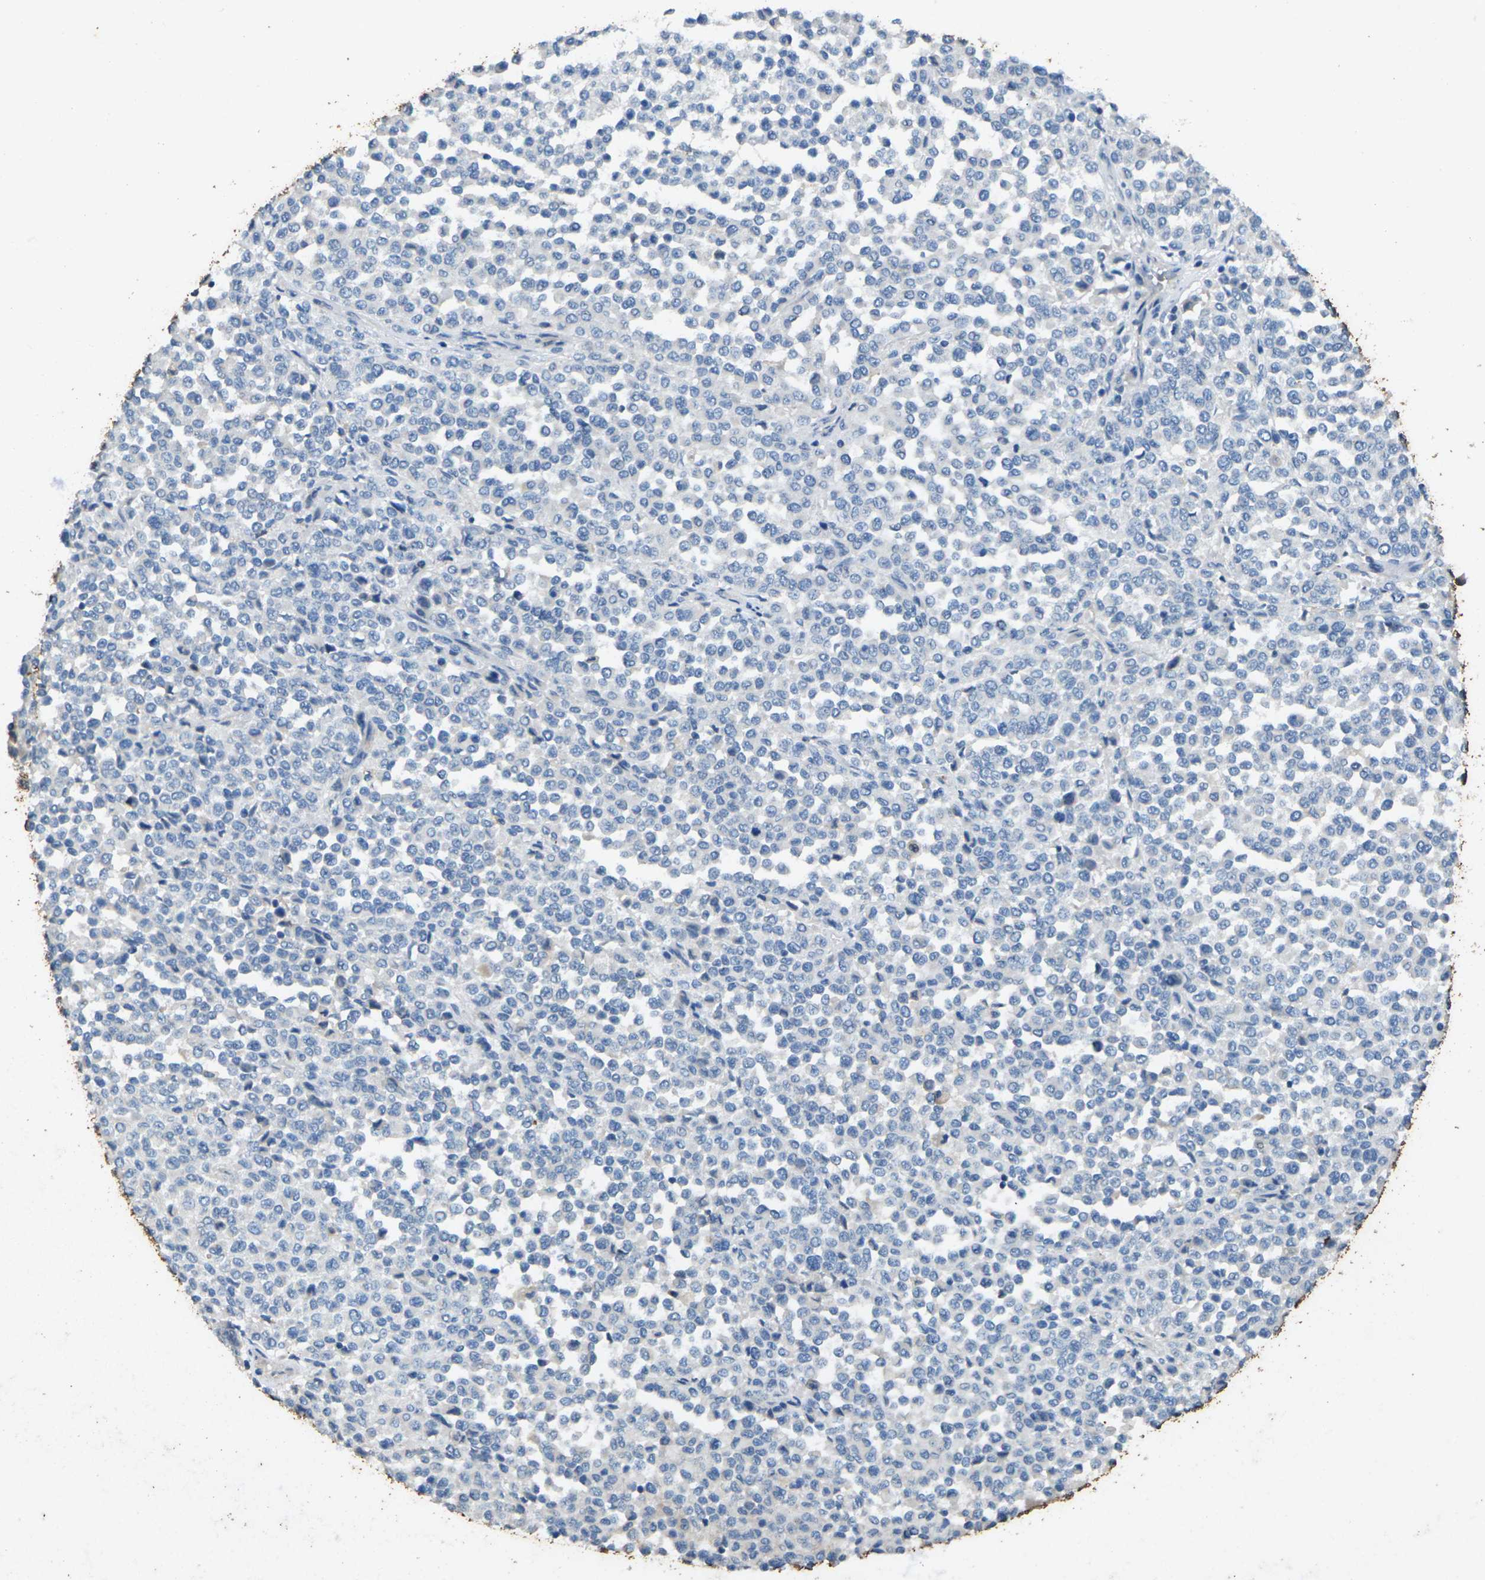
{"staining": {"intensity": "negative", "quantity": "none", "location": "none"}, "tissue": "melanoma", "cell_type": "Tumor cells", "image_type": "cancer", "snomed": [{"axis": "morphology", "description": "Malignant melanoma, Metastatic site"}, {"axis": "topography", "description": "Pancreas"}], "caption": "Tumor cells are negative for brown protein staining in malignant melanoma (metastatic site).", "gene": "SIGLEC14", "patient": {"sex": "female", "age": 30}}